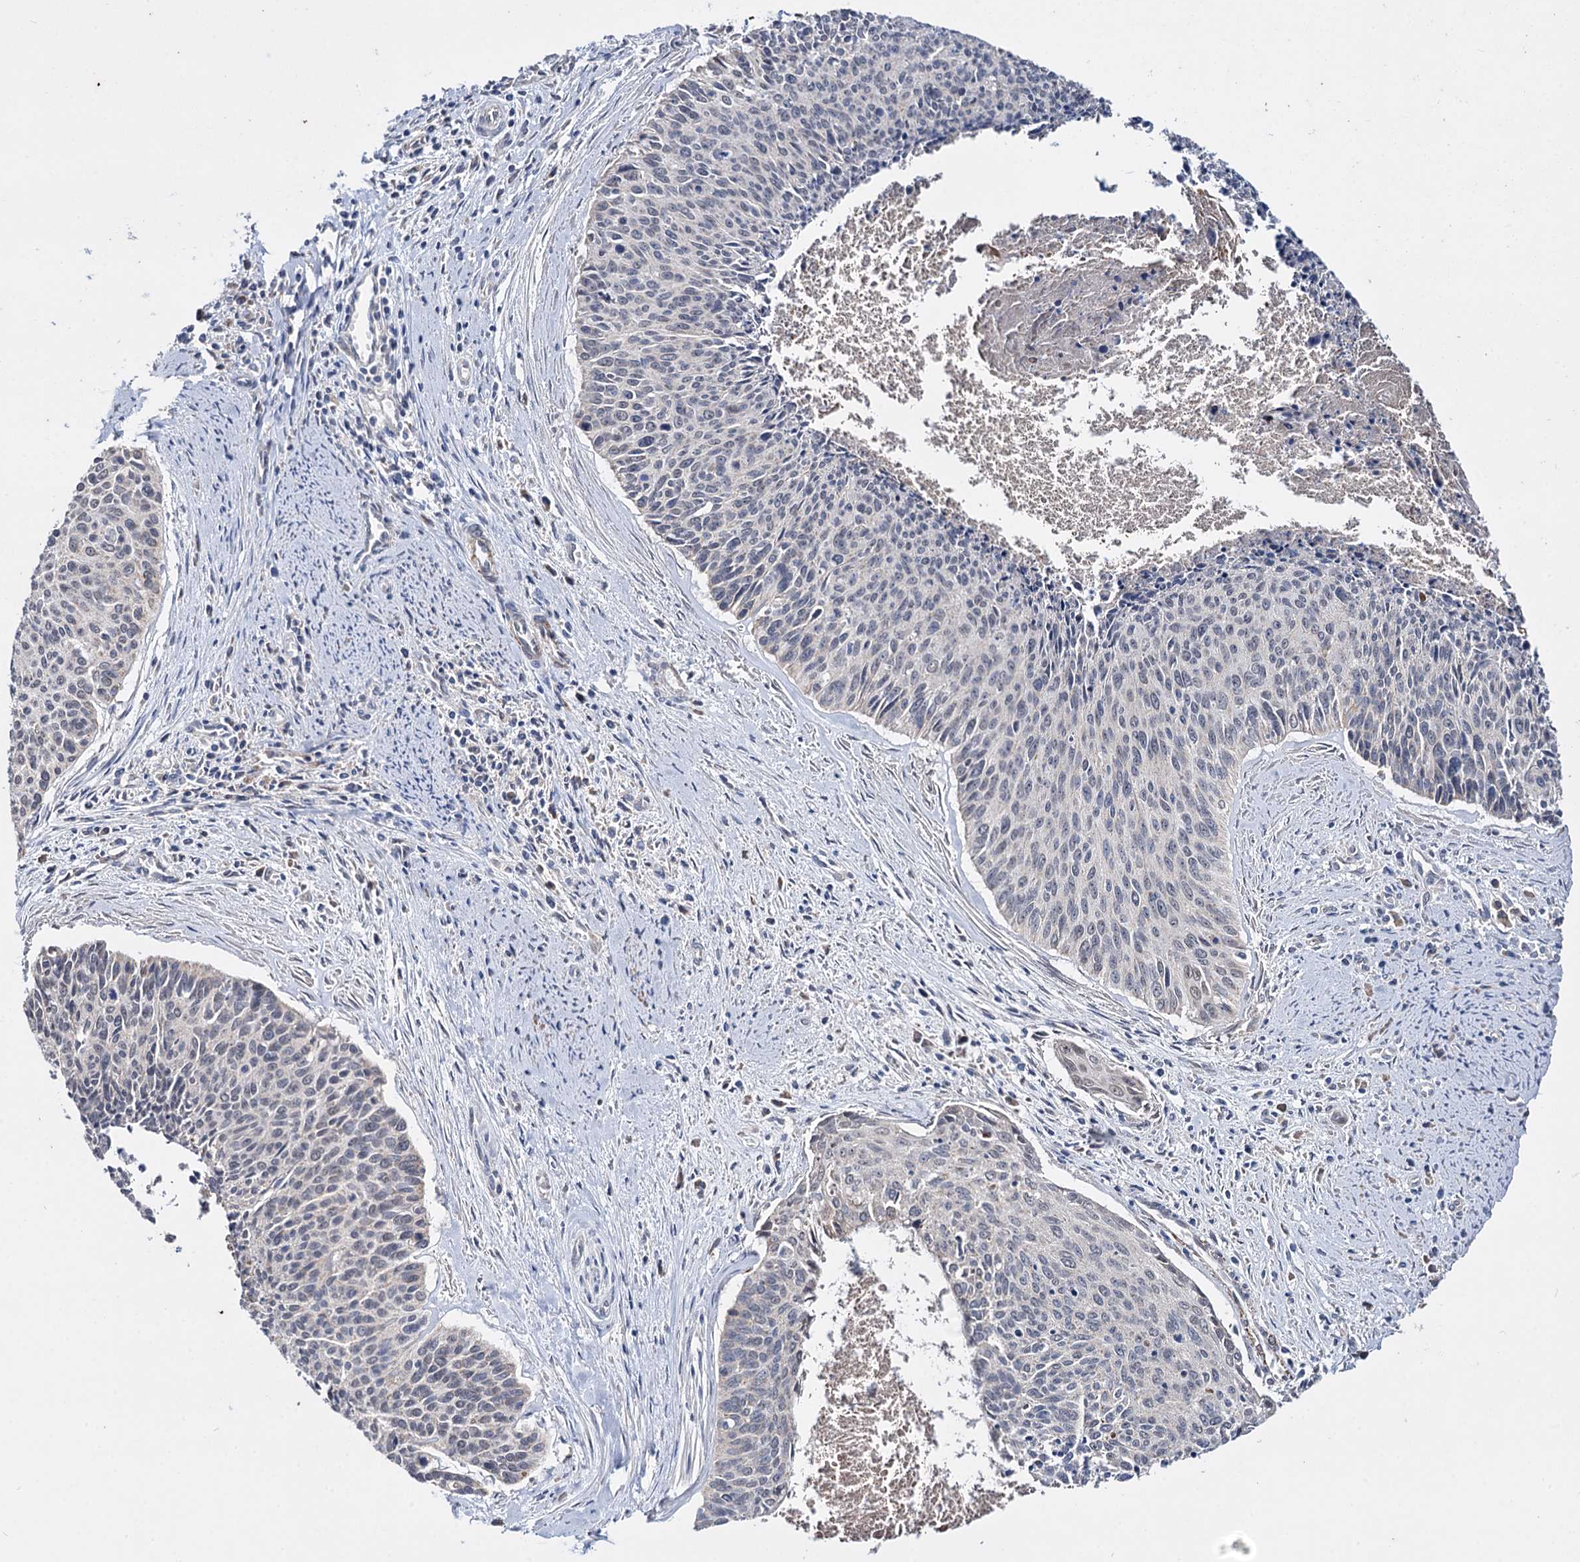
{"staining": {"intensity": "negative", "quantity": "none", "location": "none"}, "tissue": "cervical cancer", "cell_type": "Tumor cells", "image_type": "cancer", "snomed": [{"axis": "morphology", "description": "Squamous cell carcinoma, NOS"}, {"axis": "topography", "description": "Cervix"}], "caption": "Immunohistochemistry micrograph of human squamous cell carcinoma (cervical) stained for a protein (brown), which demonstrates no positivity in tumor cells. The staining is performed using DAB brown chromogen with nuclei counter-stained in using hematoxylin.", "gene": "CLPB", "patient": {"sex": "female", "age": 55}}